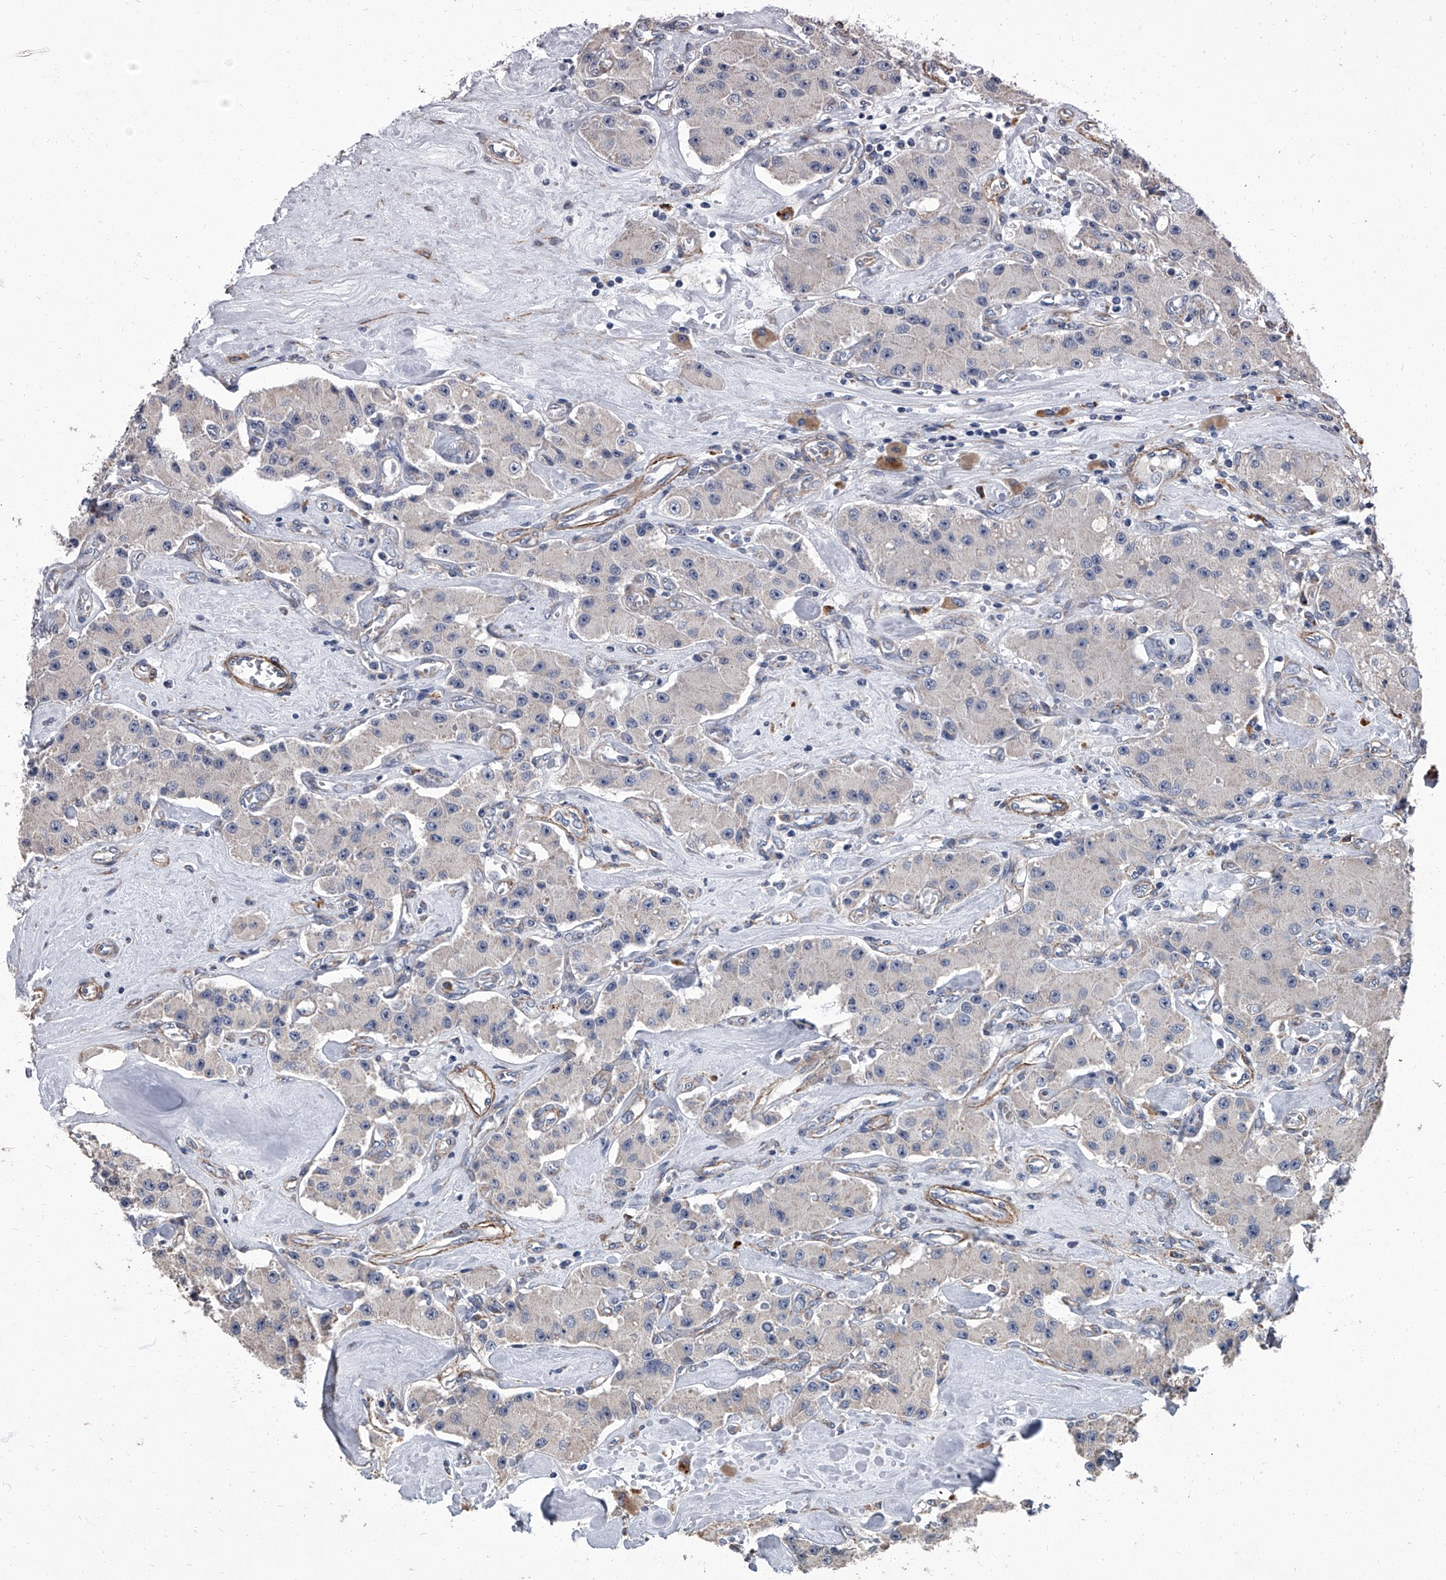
{"staining": {"intensity": "negative", "quantity": "none", "location": "none"}, "tissue": "carcinoid", "cell_type": "Tumor cells", "image_type": "cancer", "snomed": [{"axis": "morphology", "description": "Carcinoid, malignant, NOS"}, {"axis": "topography", "description": "Pancreas"}], "caption": "Tumor cells are negative for protein expression in human carcinoid.", "gene": "SIRT4", "patient": {"sex": "male", "age": 41}}